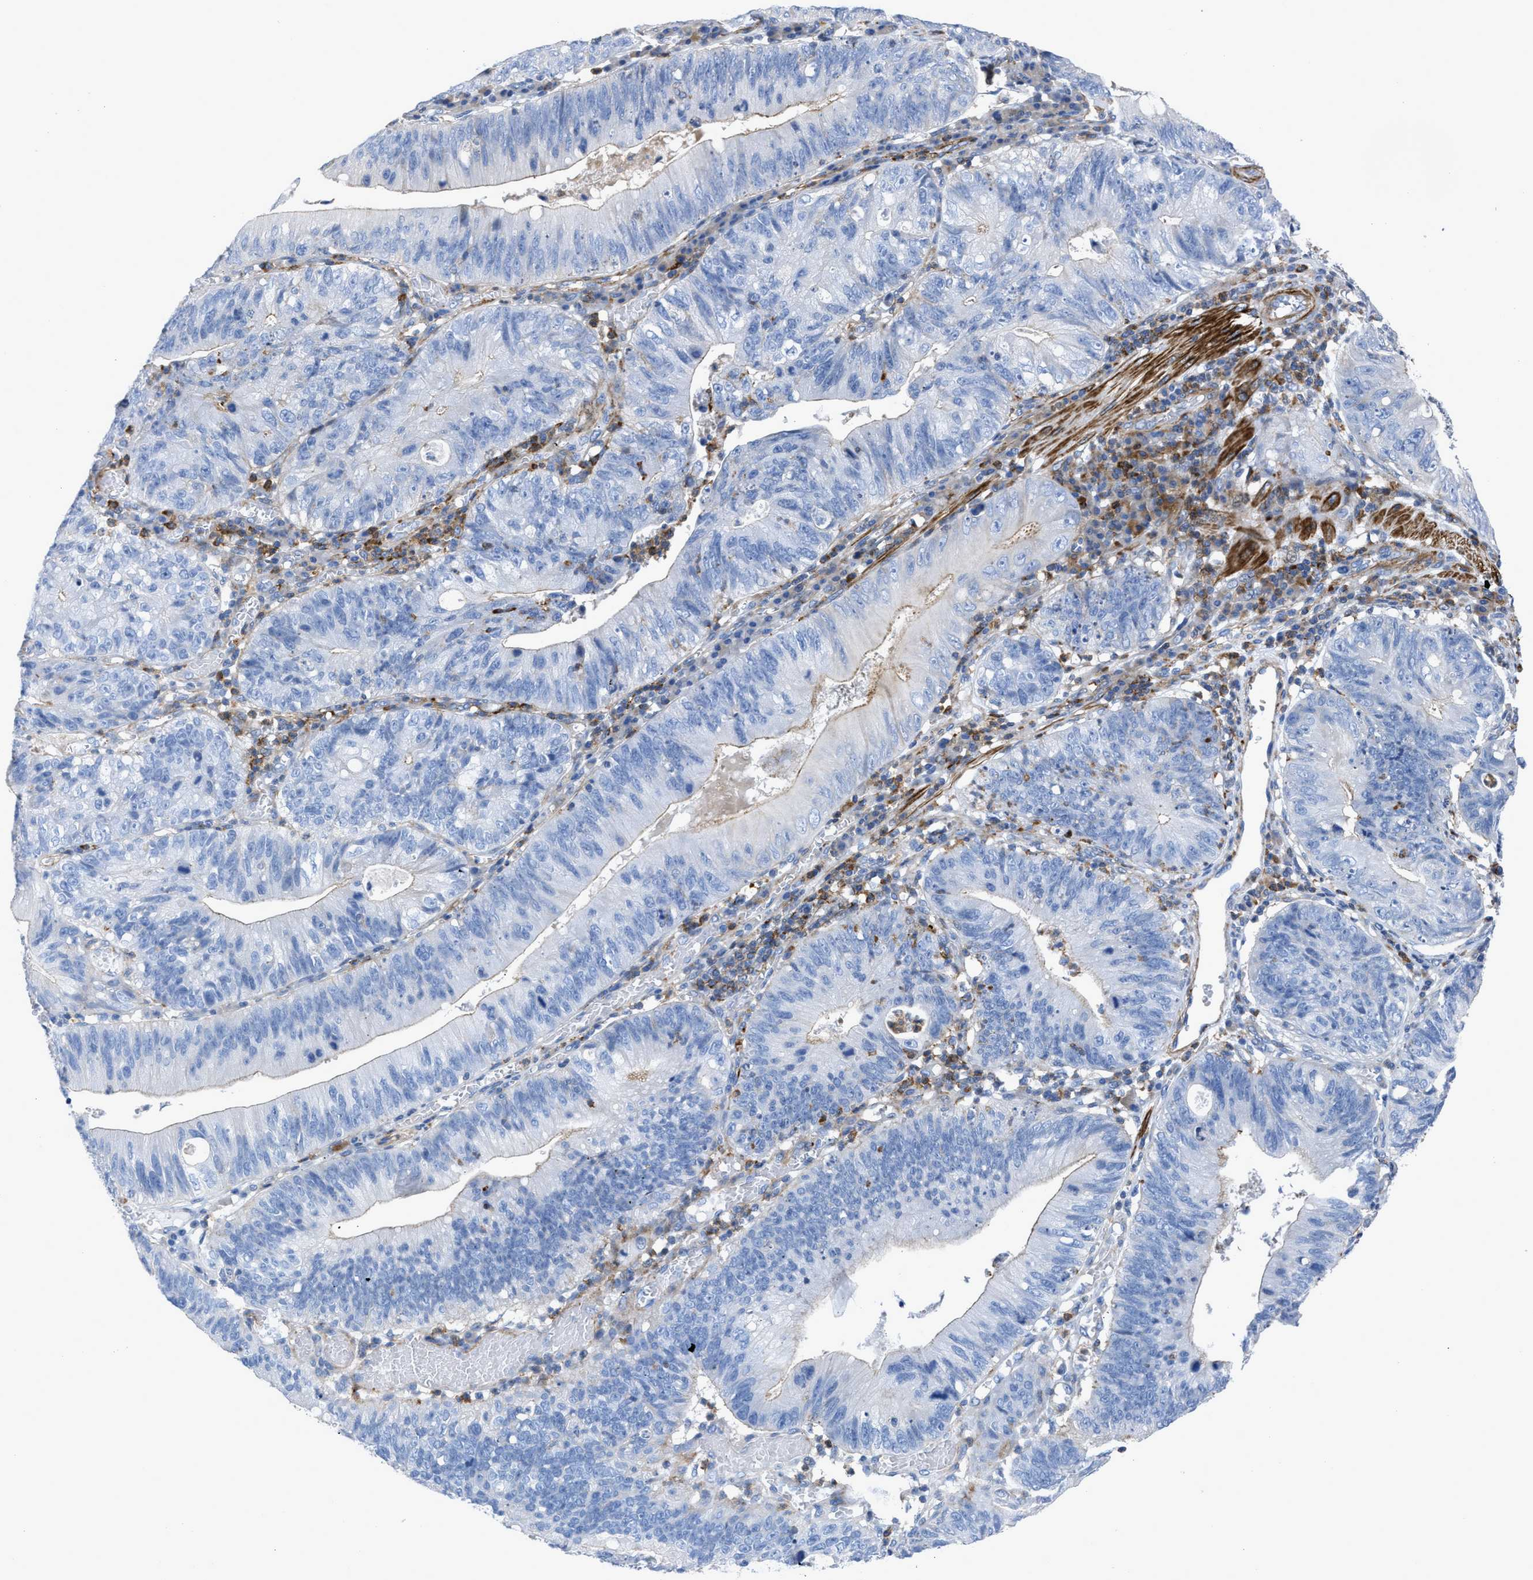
{"staining": {"intensity": "weak", "quantity": "<25%", "location": "cytoplasmic/membranous"}, "tissue": "stomach cancer", "cell_type": "Tumor cells", "image_type": "cancer", "snomed": [{"axis": "morphology", "description": "Adenocarcinoma, NOS"}, {"axis": "topography", "description": "Stomach"}], "caption": "IHC of stomach cancer (adenocarcinoma) reveals no positivity in tumor cells. (DAB immunohistochemistry, high magnification).", "gene": "PRMT2", "patient": {"sex": "male", "age": 59}}